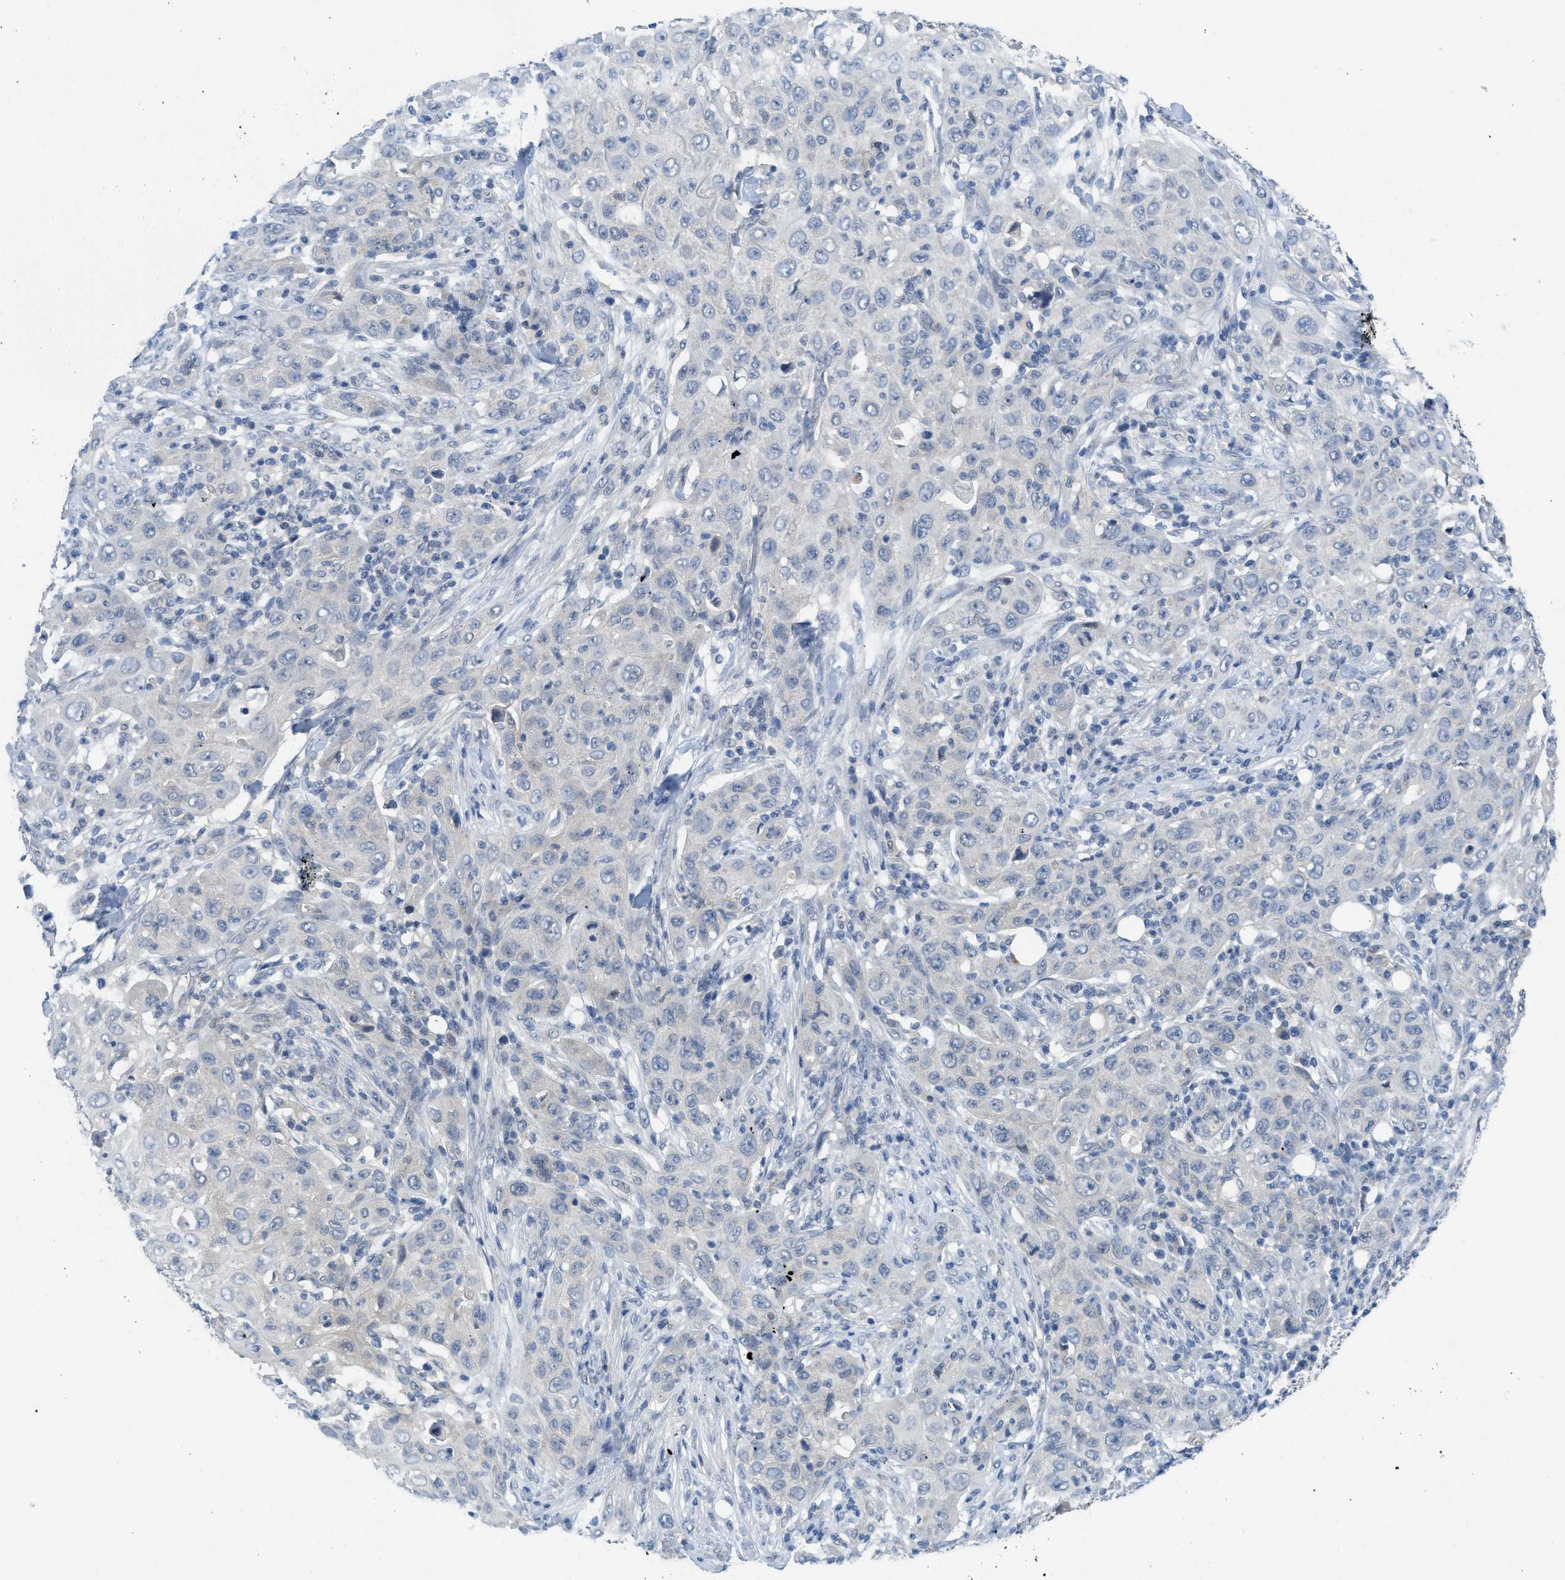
{"staining": {"intensity": "negative", "quantity": "none", "location": "none"}, "tissue": "skin cancer", "cell_type": "Tumor cells", "image_type": "cancer", "snomed": [{"axis": "morphology", "description": "Squamous cell carcinoma, NOS"}, {"axis": "topography", "description": "Skin"}], "caption": "A high-resolution histopathology image shows immunohistochemistry (IHC) staining of skin squamous cell carcinoma, which shows no significant staining in tumor cells.", "gene": "TNFAIP1", "patient": {"sex": "female", "age": 88}}